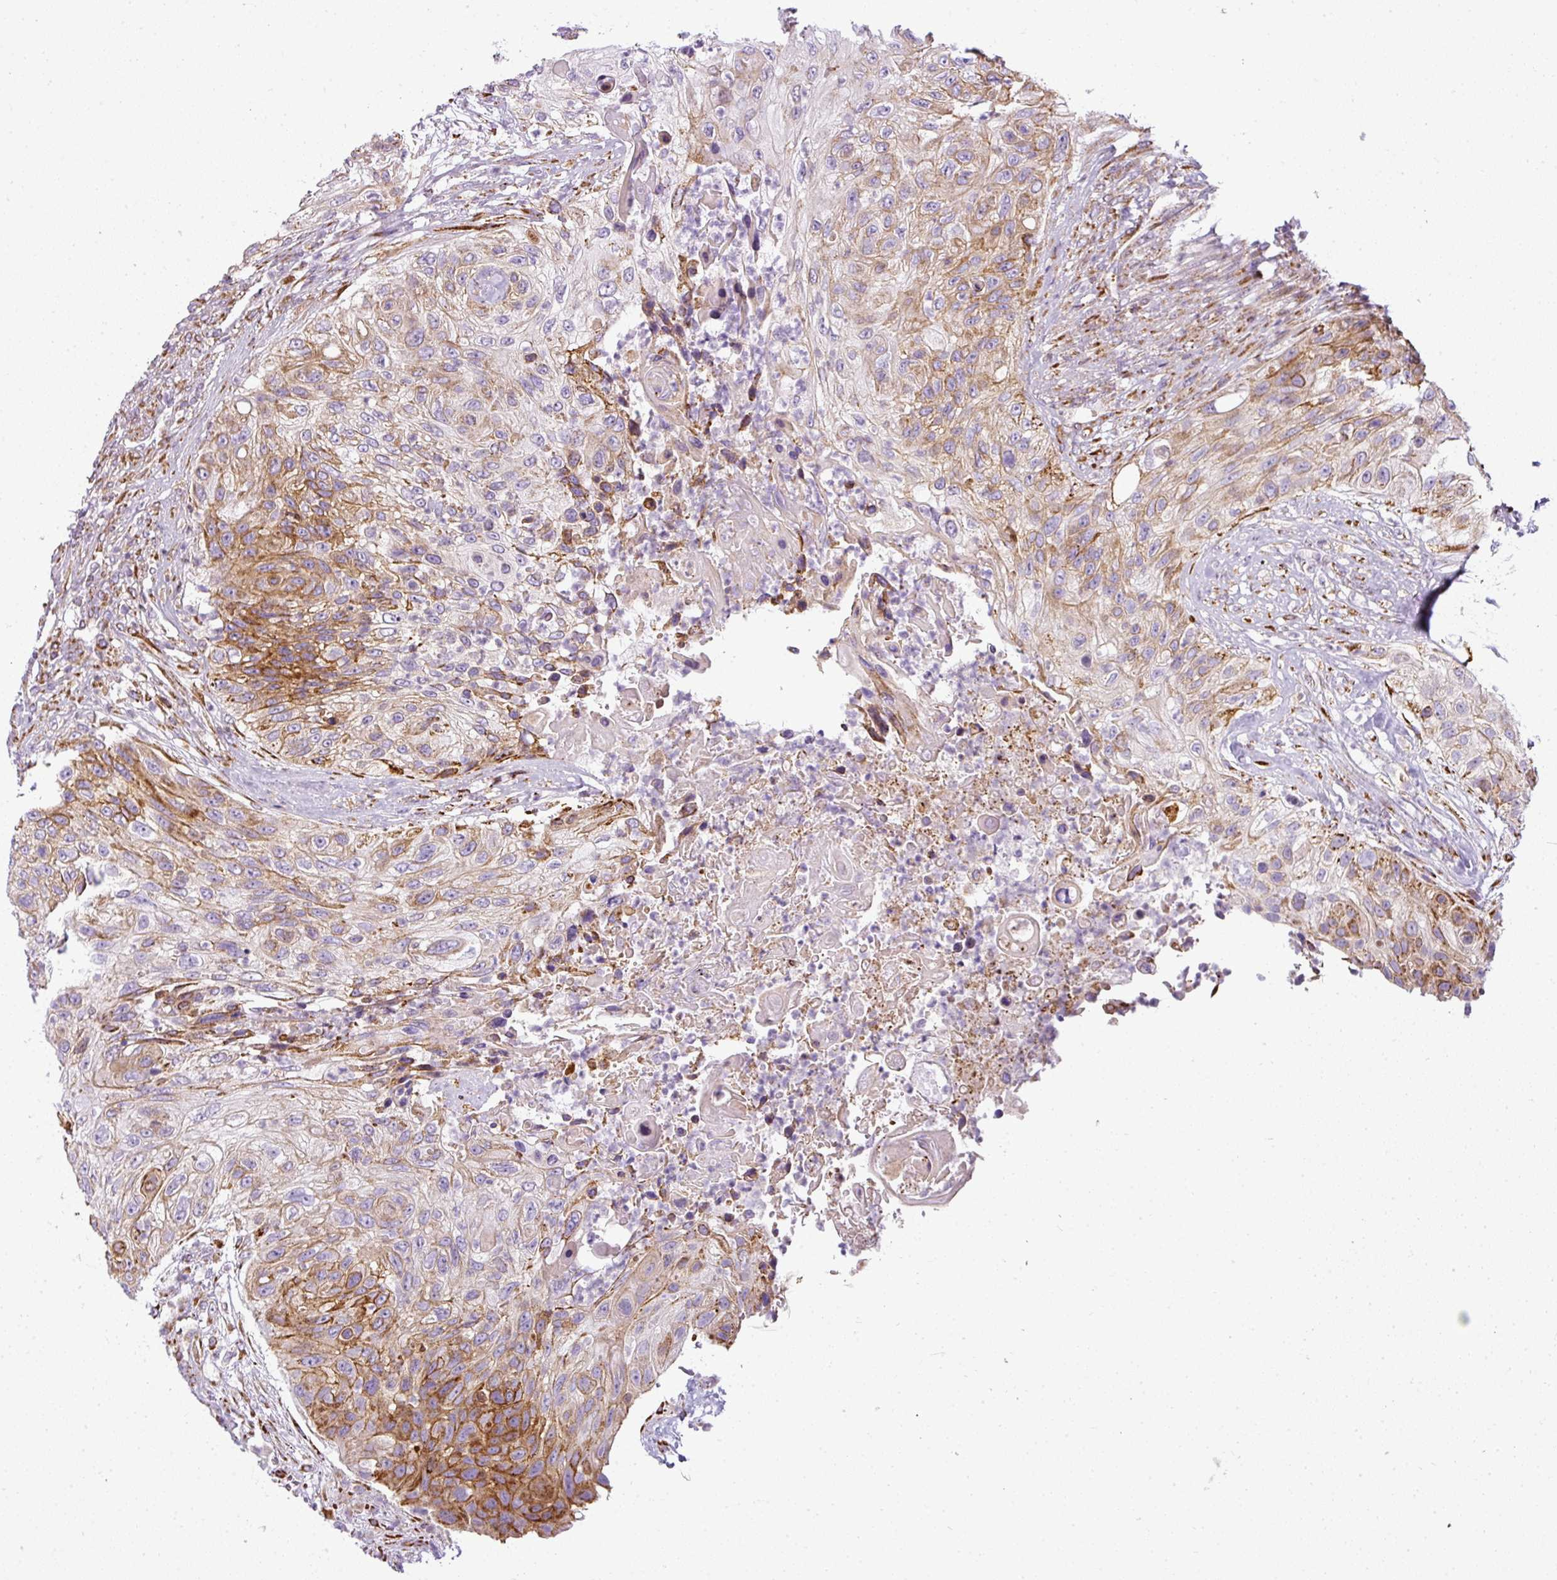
{"staining": {"intensity": "moderate", "quantity": "25%-75%", "location": "cytoplasmic/membranous"}, "tissue": "urothelial cancer", "cell_type": "Tumor cells", "image_type": "cancer", "snomed": [{"axis": "morphology", "description": "Urothelial carcinoma, High grade"}, {"axis": "topography", "description": "Urinary bladder"}], "caption": "Immunohistochemical staining of human urothelial carcinoma (high-grade) displays medium levels of moderate cytoplasmic/membranous positivity in approximately 25%-75% of tumor cells.", "gene": "ANKRD18A", "patient": {"sex": "female", "age": 60}}